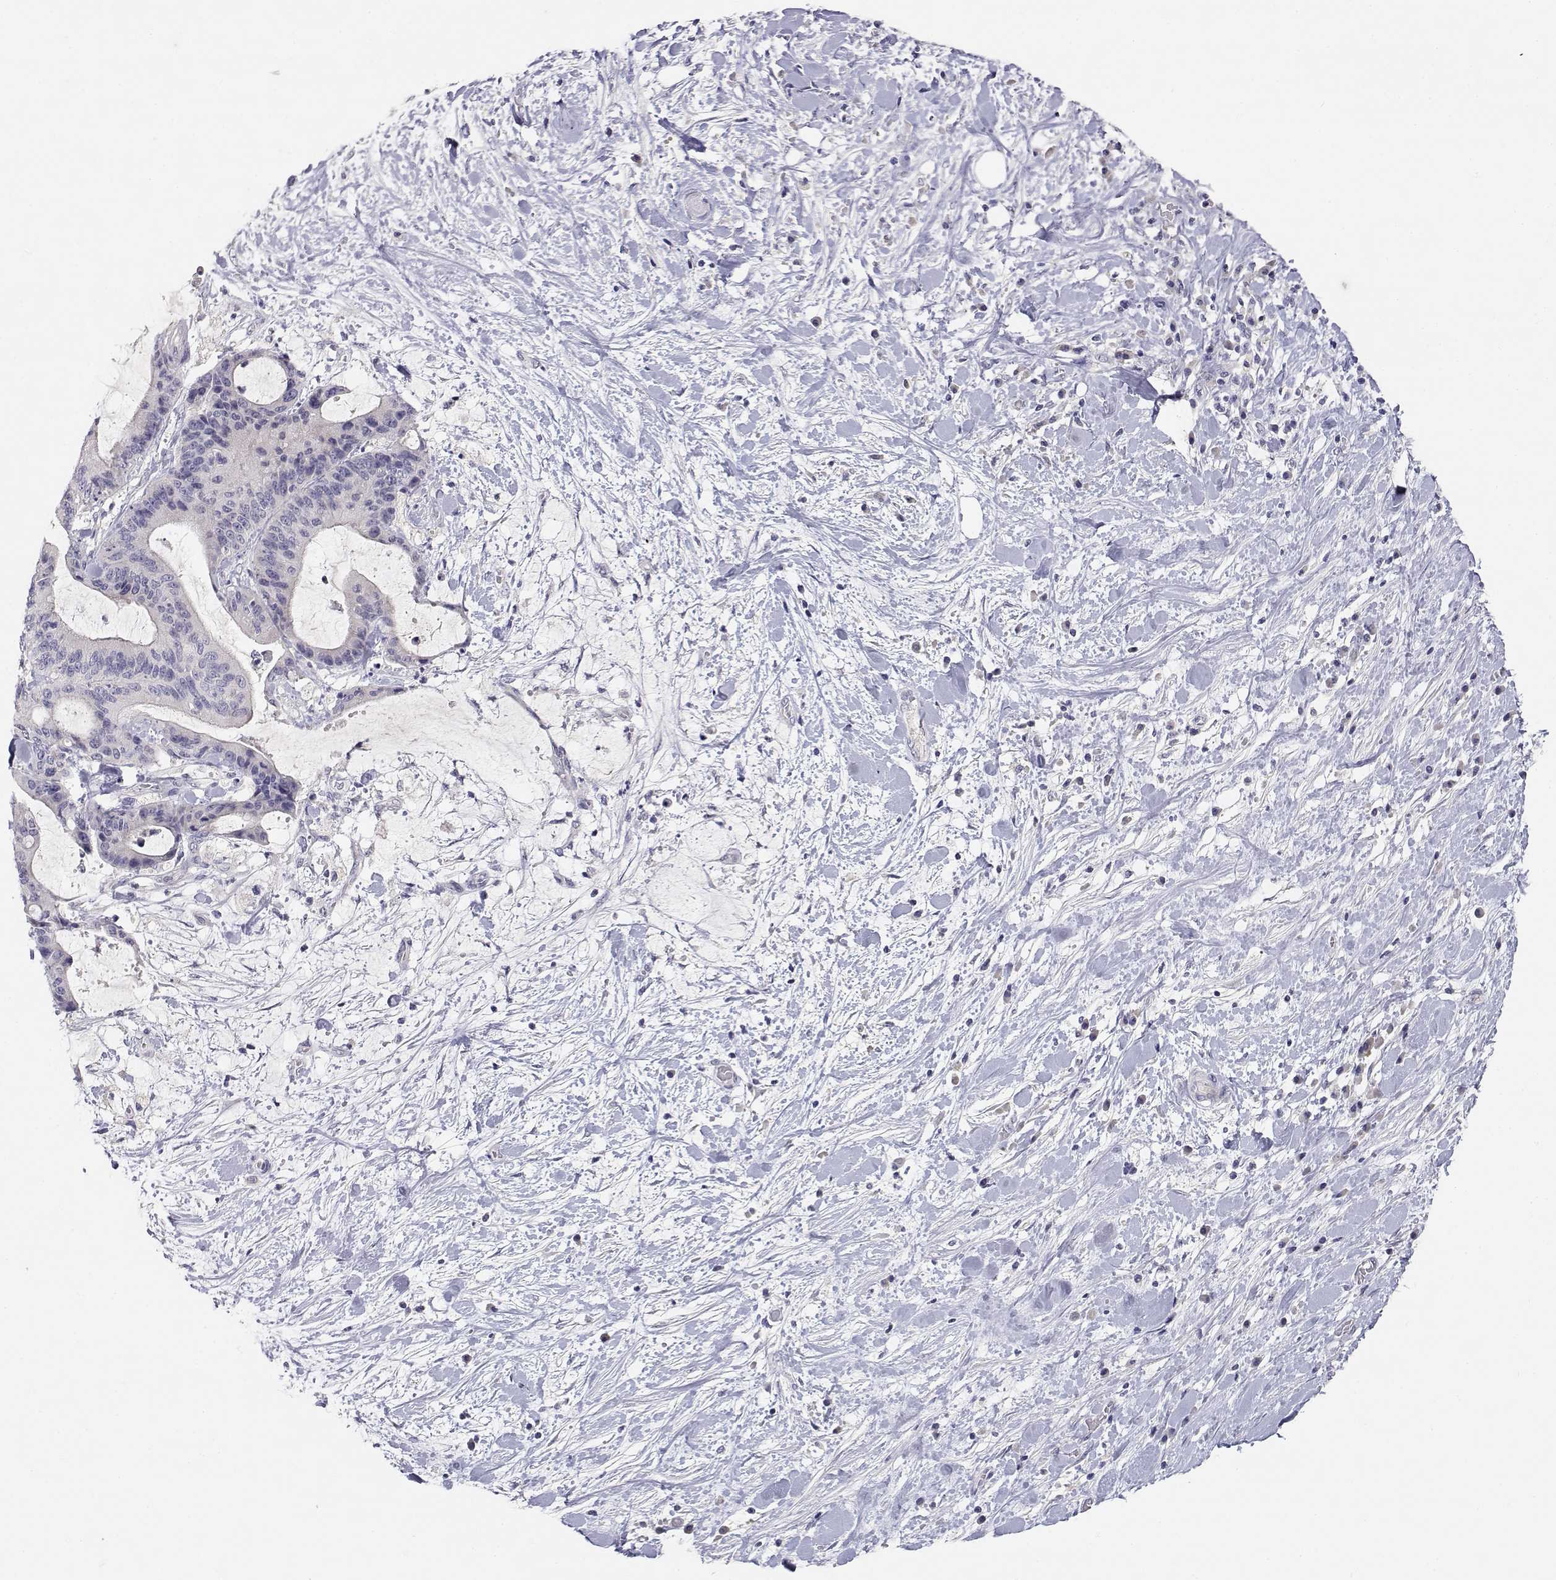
{"staining": {"intensity": "negative", "quantity": "none", "location": "none"}, "tissue": "liver cancer", "cell_type": "Tumor cells", "image_type": "cancer", "snomed": [{"axis": "morphology", "description": "Cholangiocarcinoma"}, {"axis": "topography", "description": "Liver"}], "caption": "Immunohistochemical staining of liver cancer exhibits no significant positivity in tumor cells.", "gene": "ADA", "patient": {"sex": "female", "age": 73}}